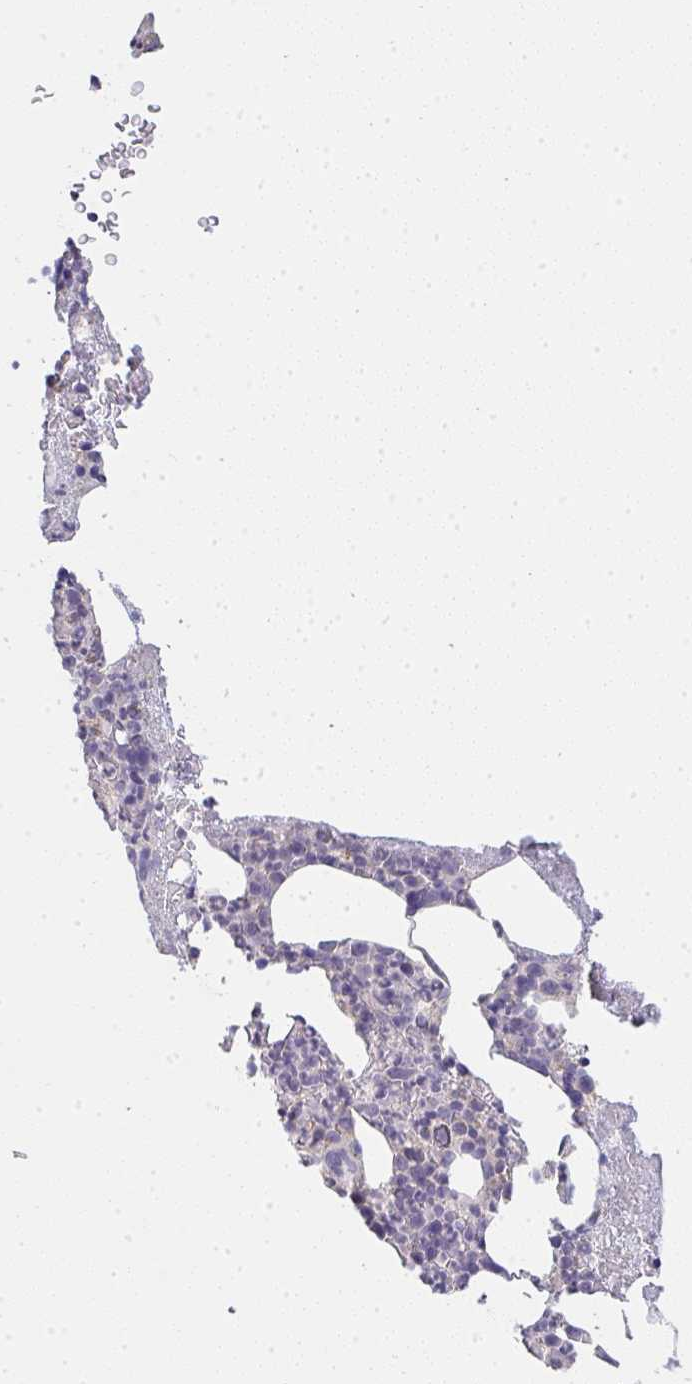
{"staining": {"intensity": "negative", "quantity": "none", "location": "none"}, "tissue": "bone marrow", "cell_type": "Hematopoietic cells", "image_type": "normal", "snomed": [{"axis": "morphology", "description": "Normal tissue, NOS"}, {"axis": "topography", "description": "Bone marrow"}], "caption": "Protein analysis of unremarkable bone marrow displays no significant staining in hematopoietic cells. Nuclei are stained in blue.", "gene": "TMEM219", "patient": {"sex": "female", "age": 59}}